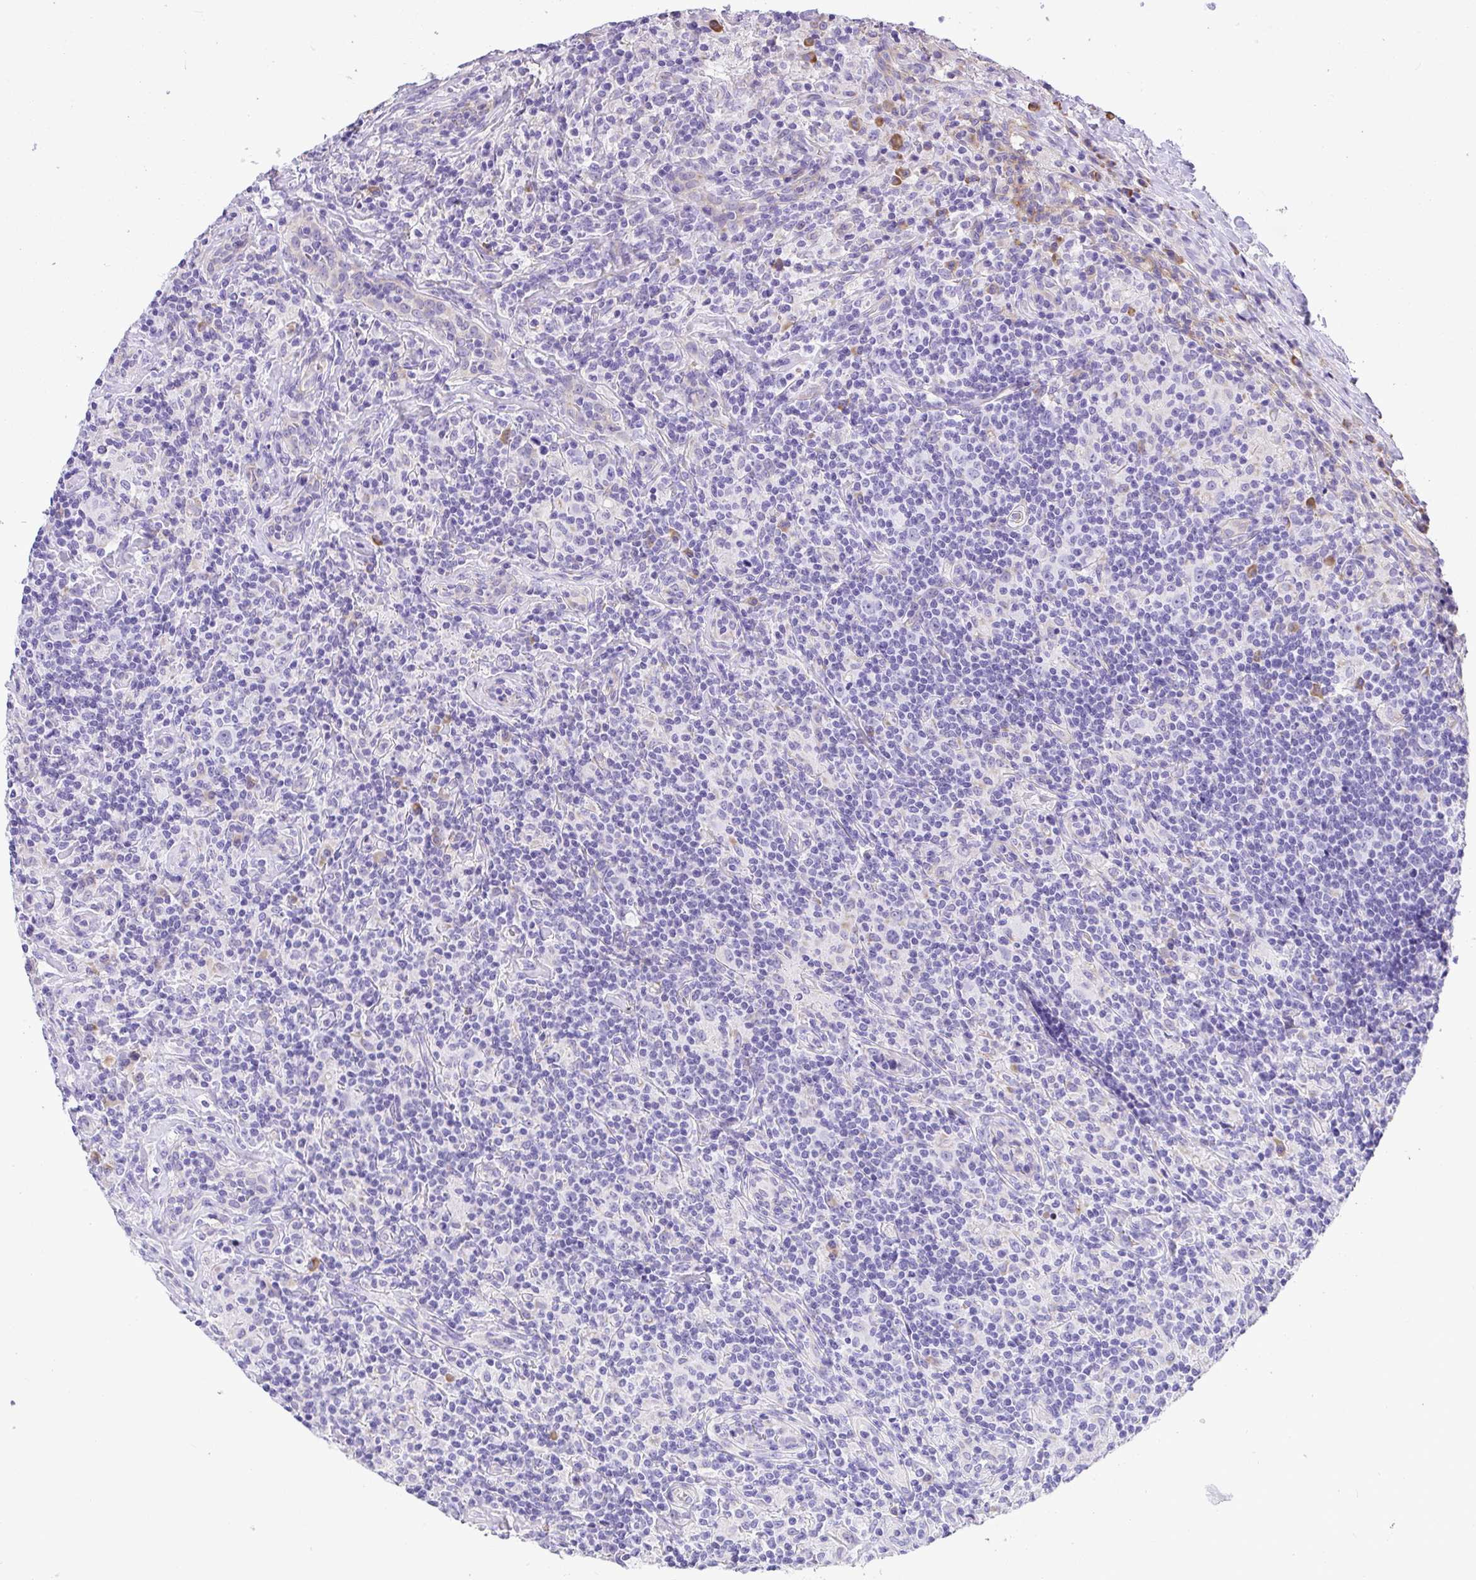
{"staining": {"intensity": "negative", "quantity": "none", "location": "none"}, "tissue": "lymphoma", "cell_type": "Tumor cells", "image_type": "cancer", "snomed": [{"axis": "morphology", "description": "Hodgkin's disease, NOS"}, {"axis": "morphology", "description": "Hodgkin's lymphoma, nodular sclerosis"}, {"axis": "topography", "description": "Lymph node"}], "caption": "Hodgkin's disease was stained to show a protein in brown. There is no significant expression in tumor cells.", "gene": "ADRA2C", "patient": {"sex": "female", "age": 10}}